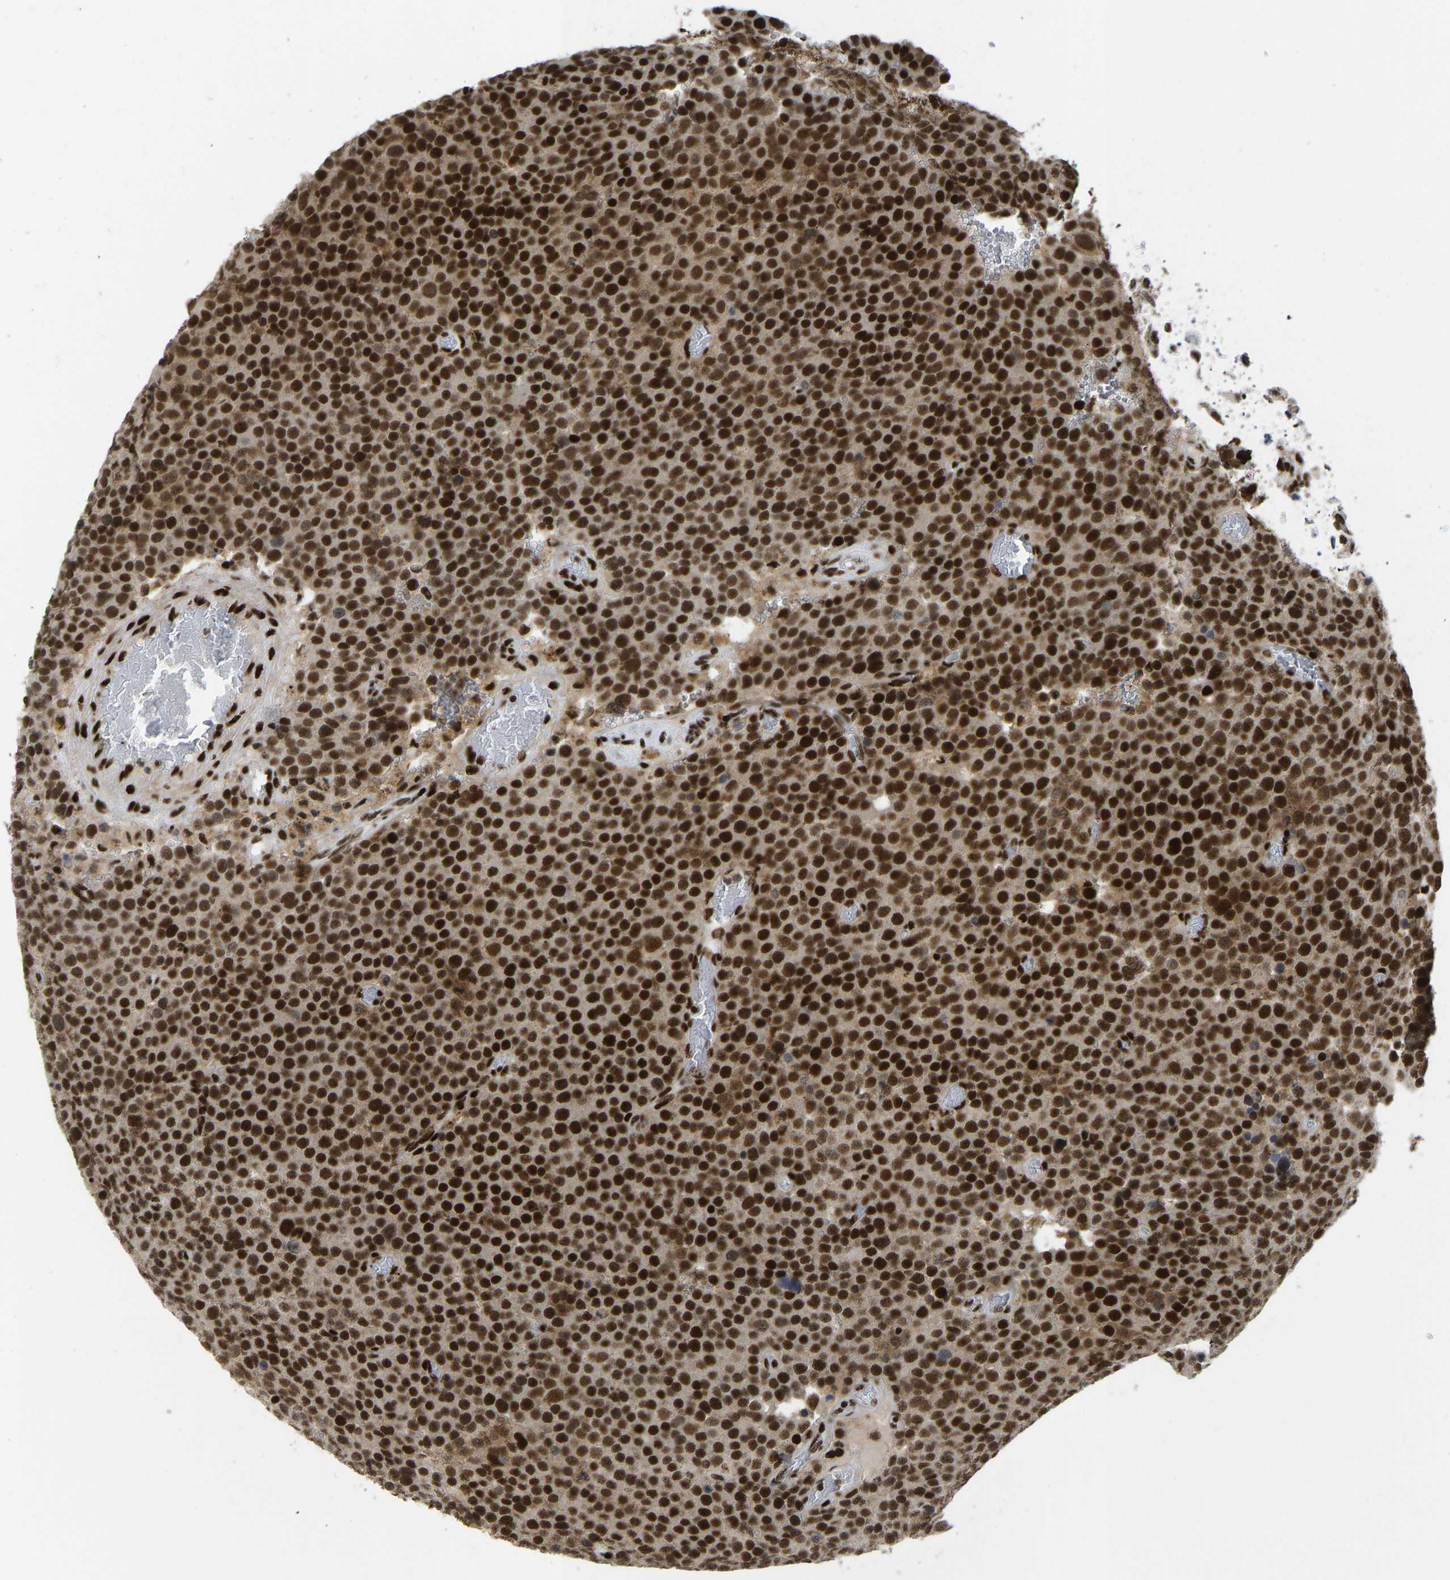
{"staining": {"intensity": "strong", "quantity": ">75%", "location": "cytoplasmic/membranous,nuclear"}, "tissue": "testis cancer", "cell_type": "Tumor cells", "image_type": "cancer", "snomed": [{"axis": "morphology", "description": "Normal tissue, NOS"}, {"axis": "morphology", "description": "Seminoma, NOS"}, {"axis": "topography", "description": "Testis"}], "caption": "An immunohistochemistry (IHC) image of tumor tissue is shown. Protein staining in brown highlights strong cytoplasmic/membranous and nuclear positivity in testis cancer within tumor cells.", "gene": "FOXK1", "patient": {"sex": "male", "age": 71}}